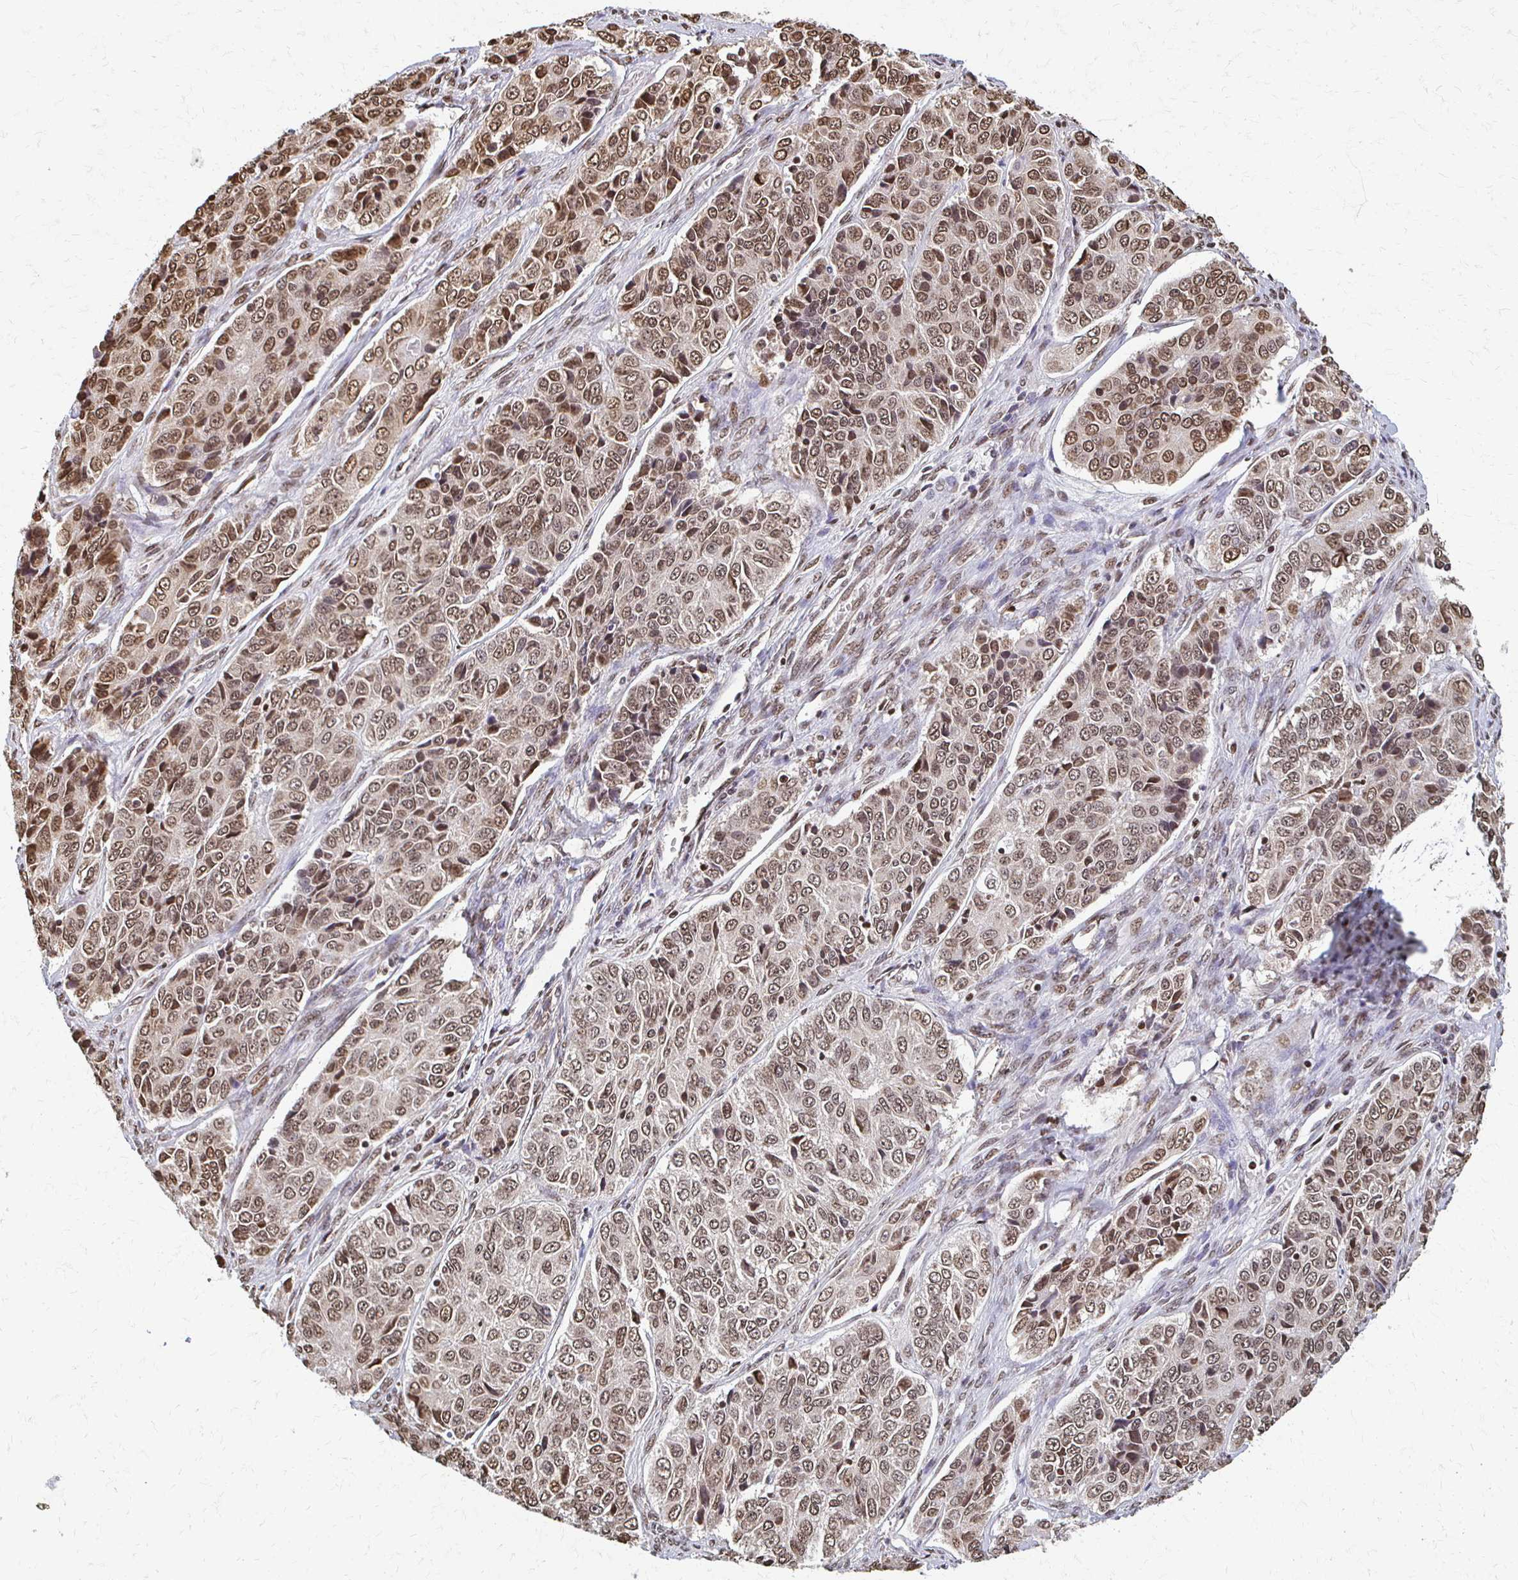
{"staining": {"intensity": "moderate", "quantity": ">75%", "location": "nuclear"}, "tissue": "ovarian cancer", "cell_type": "Tumor cells", "image_type": "cancer", "snomed": [{"axis": "morphology", "description": "Carcinoma, endometroid"}, {"axis": "topography", "description": "Ovary"}], "caption": "A high-resolution micrograph shows immunohistochemistry (IHC) staining of ovarian cancer, which shows moderate nuclear expression in approximately >75% of tumor cells.", "gene": "HOXA9", "patient": {"sex": "female", "age": 51}}